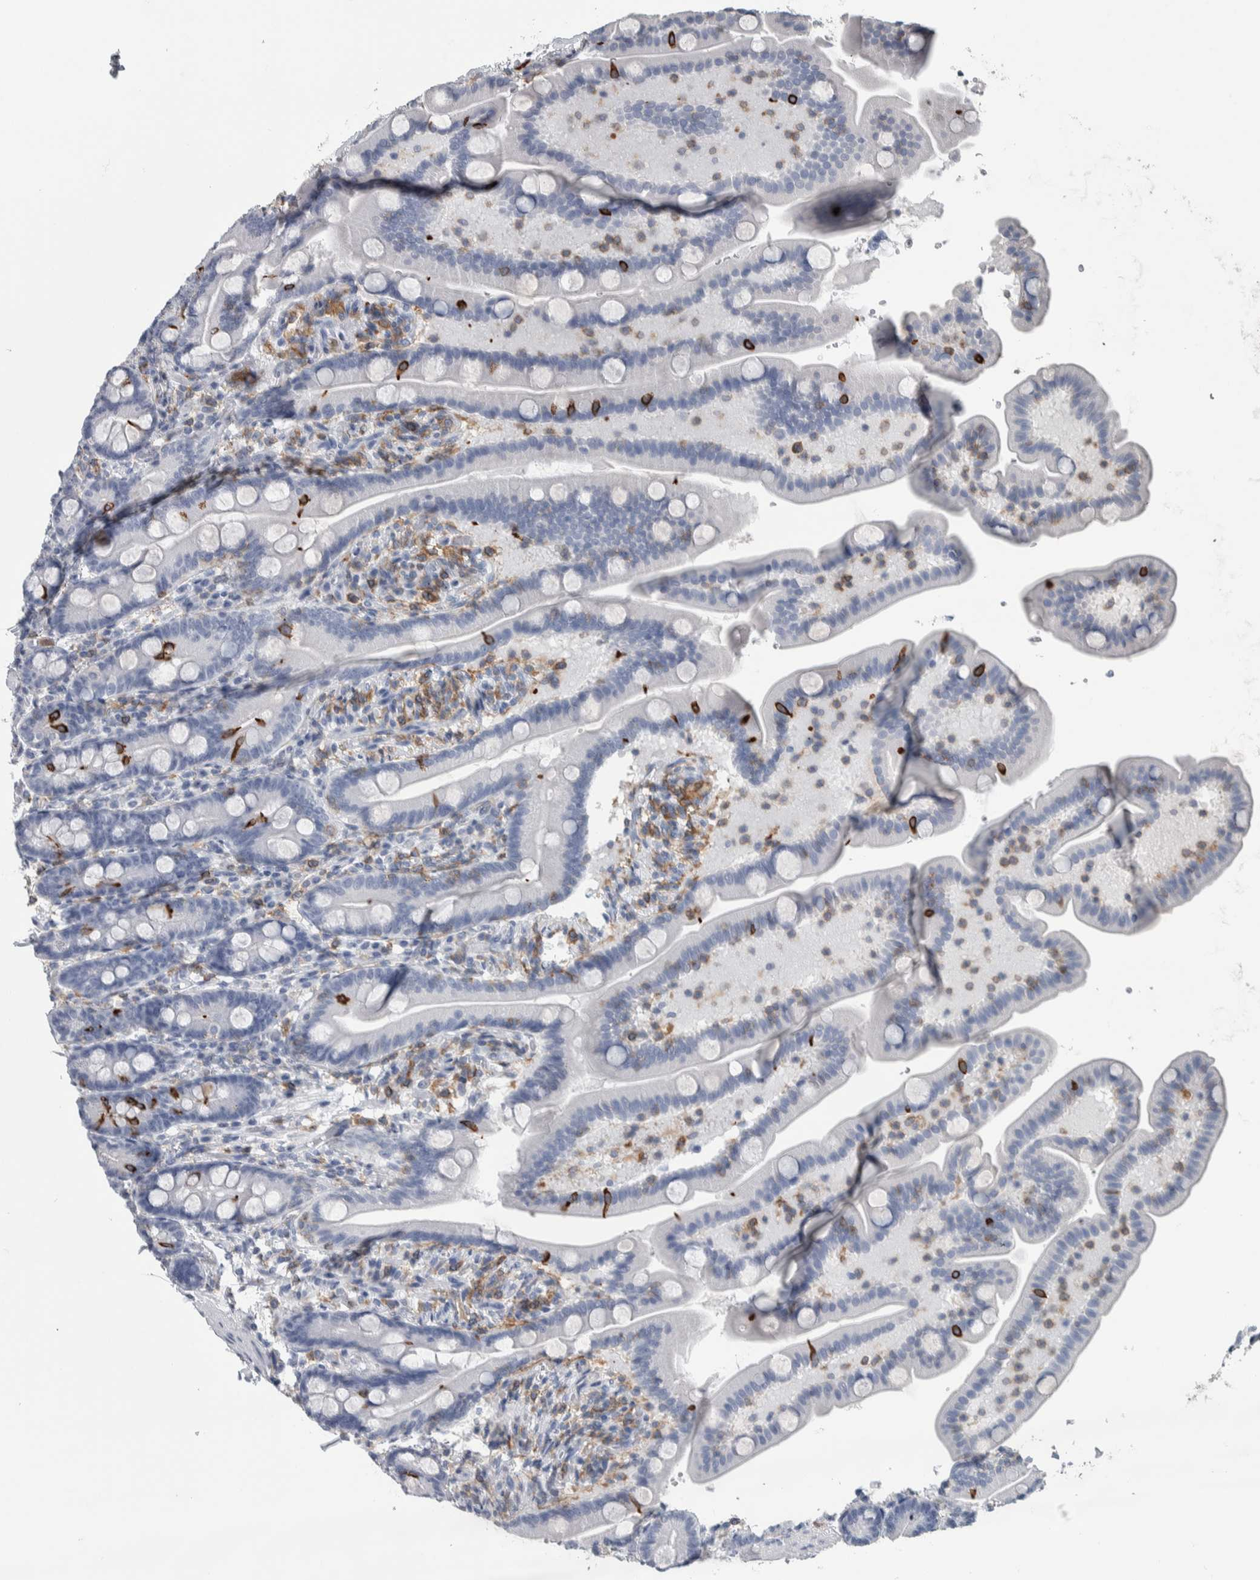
{"staining": {"intensity": "negative", "quantity": "none", "location": "none"}, "tissue": "duodenum", "cell_type": "Glandular cells", "image_type": "normal", "snomed": [{"axis": "morphology", "description": "Normal tissue, NOS"}, {"axis": "topography", "description": "Duodenum"}], "caption": "Immunohistochemistry (IHC) photomicrograph of normal human duodenum stained for a protein (brown), which exhibits no positivity in glandular cells. Nuclei are stained in blue.", "gene": "SKAP2", "patient": {"sex": "male", "age": 54}}